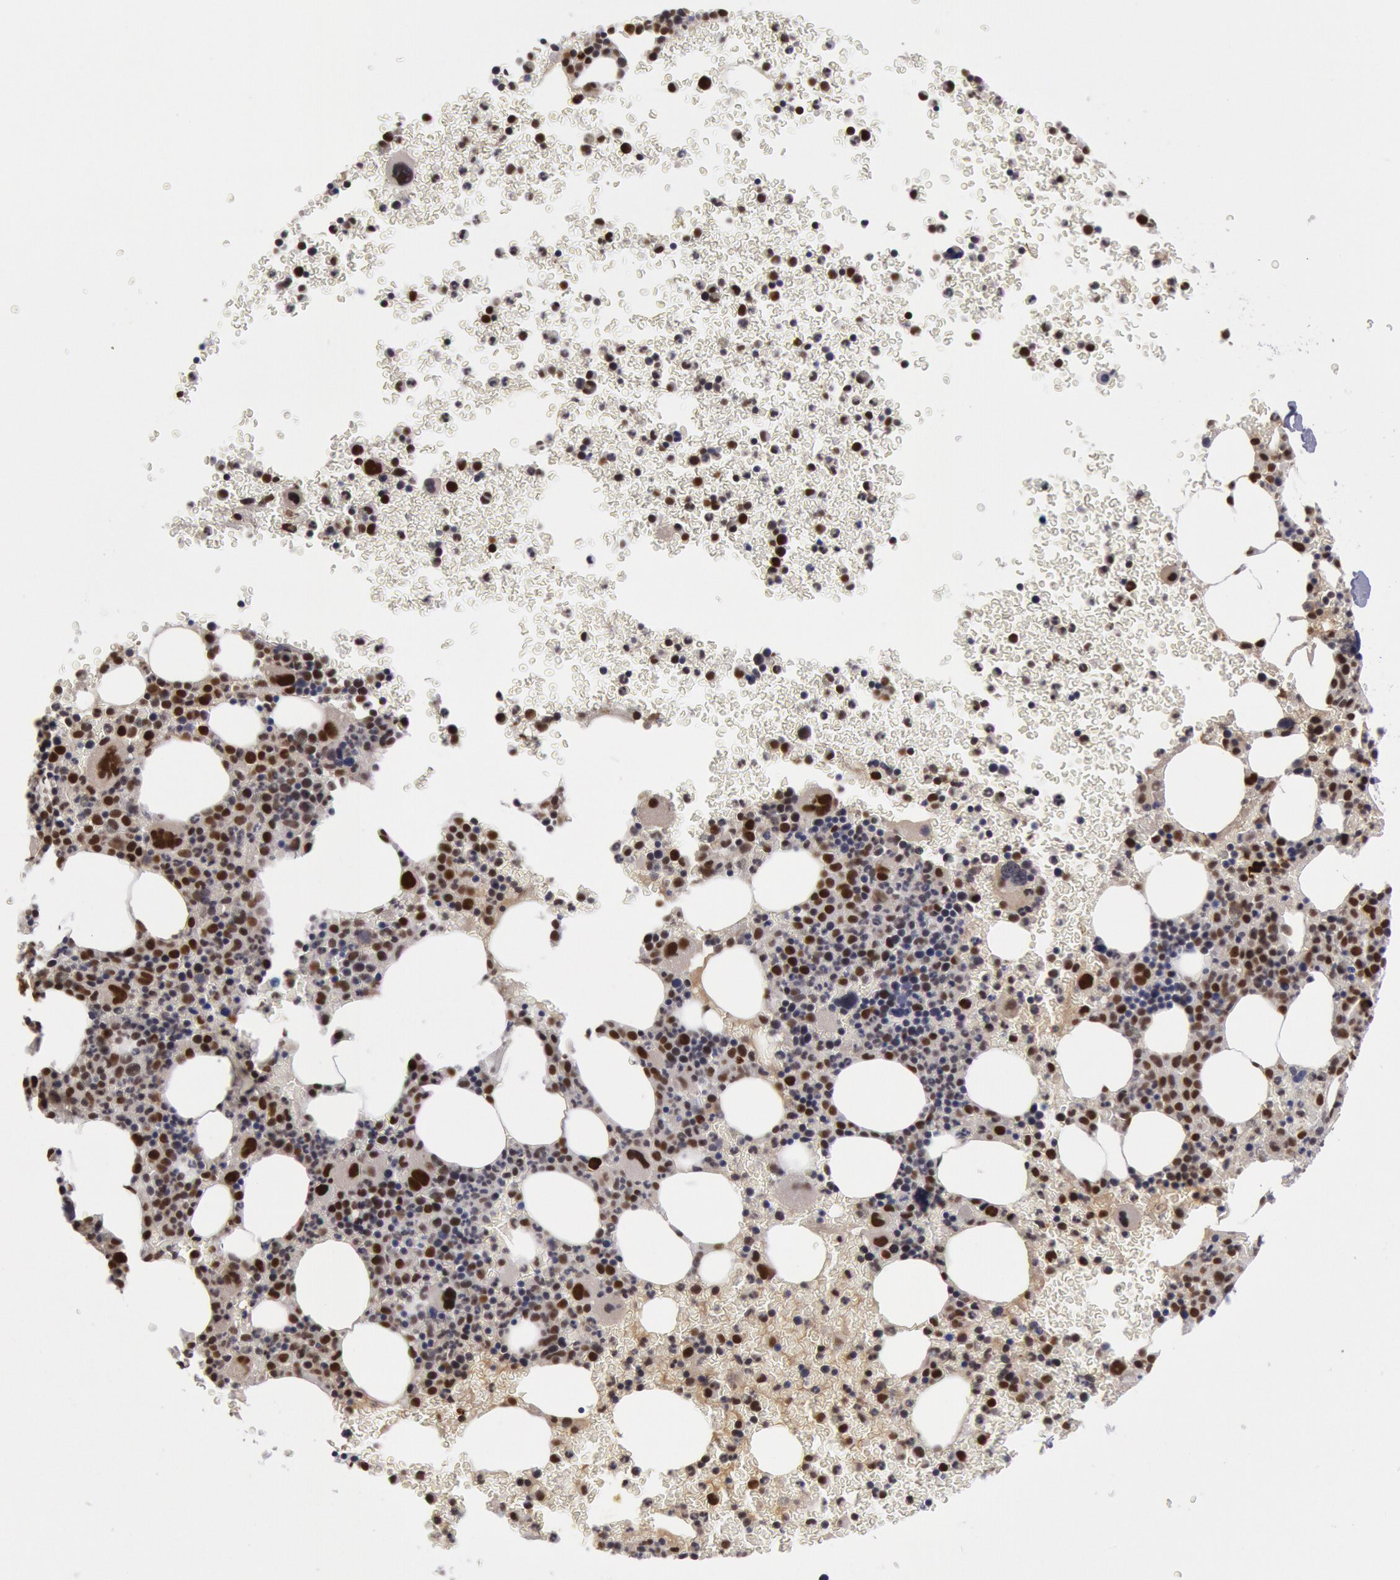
{"staining": {"intensity": "strong", "quantity": "25%-75%", "location": "nuclear"}, "tissue": "bone marrow", "cell_type": "Hematopoietic cells", "image_type": "normal", "snomed": [{"axis": "morphology", "description": "Normal tissue, NOS"}, {"axis": "topography", "description": "Bone marrow"}], "caption": "Hematopoietic cells demonstrate strong nuclear positivity in approximately 25%-75% of cells in unremarkable bone marrow. (DAB (3,3'-diaminobenzidine) IHC, brown staining for protein, blue staining for nuclei).", "gene": "PPP4R3B", "patient": {"sex": "male", "age": 69}}